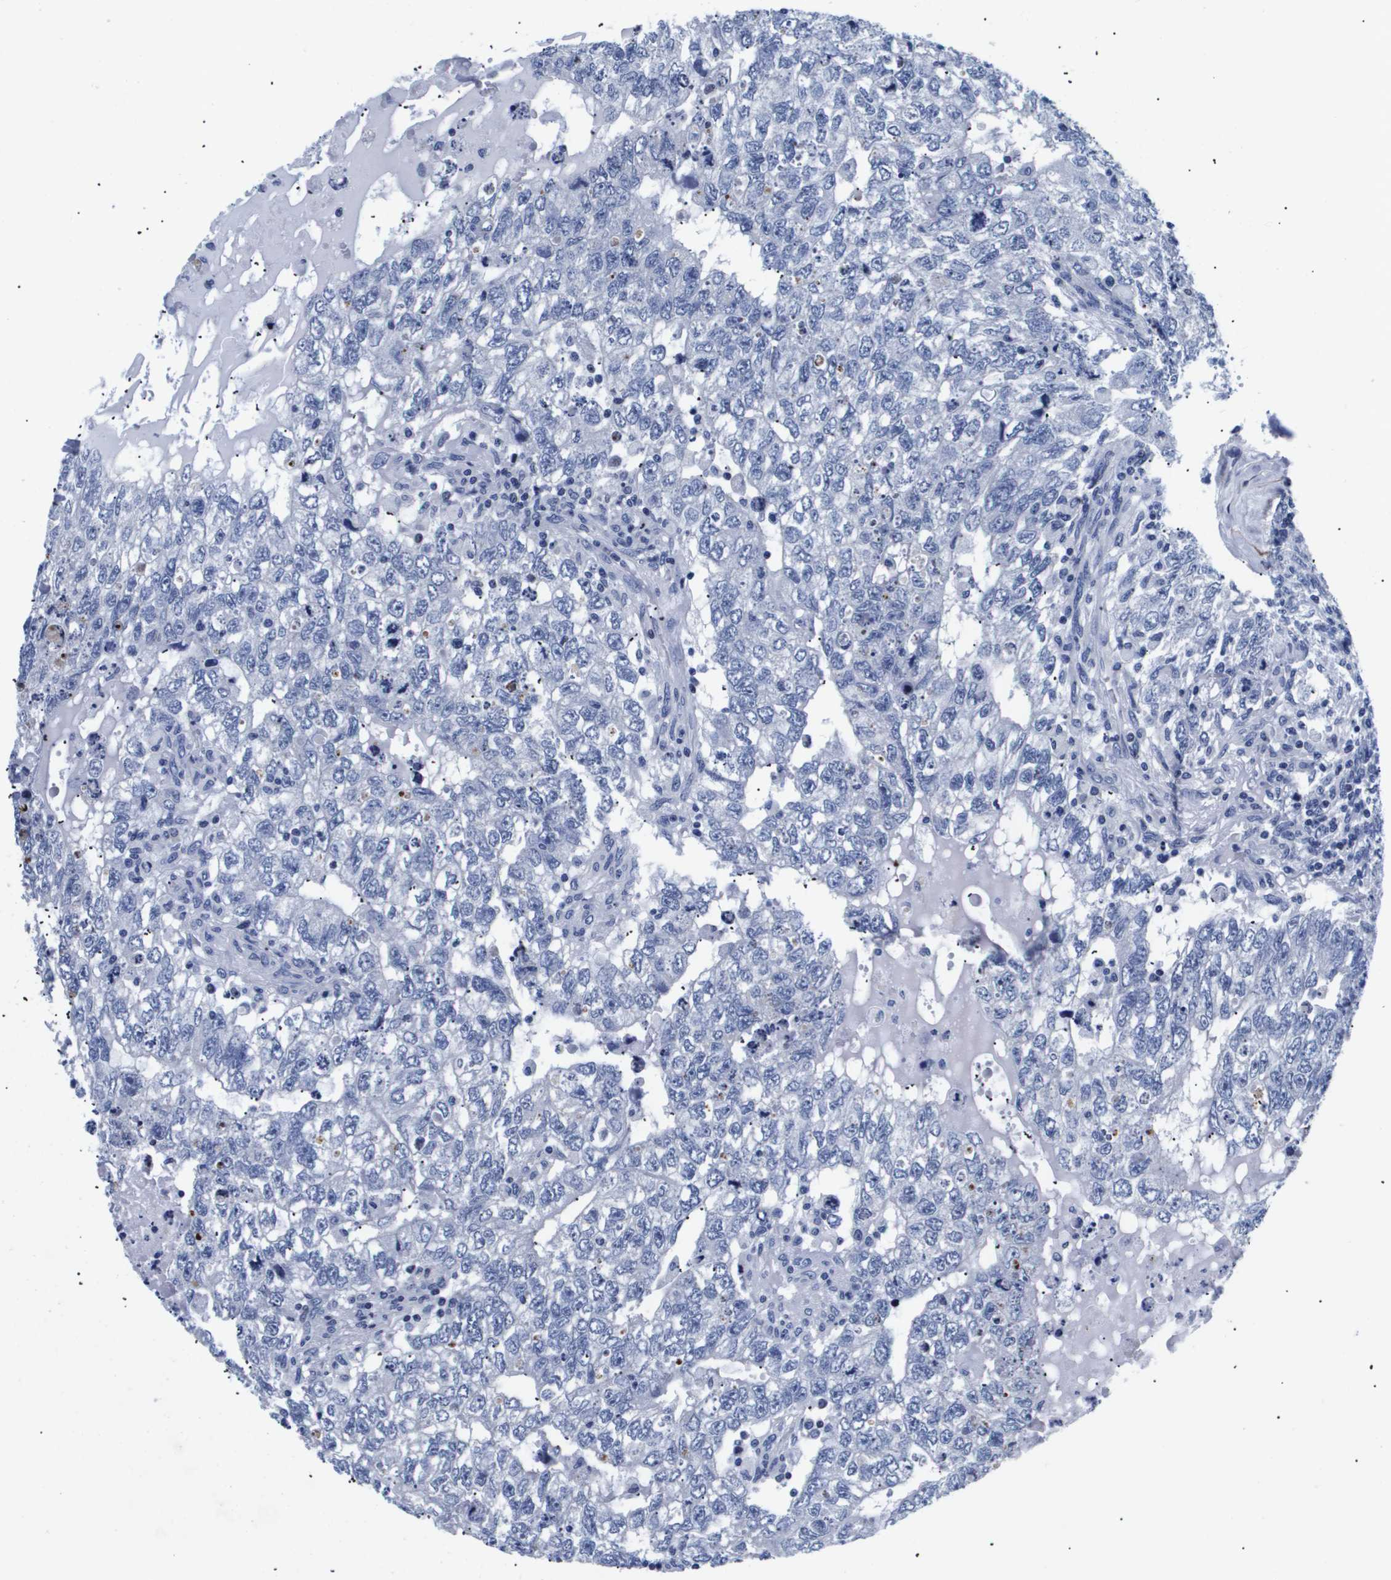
{"staining": {"intensity": "negative", "quantity": "none", "location": "none"}, "tissue": "testis cancer", "cell_type": "Tumor cells", "image_type": "cancer", "snomed": [{"axis": "morphology", "description": "Carcinoma, Embryonal, NOS"}, {"axis": "topography", "description": "Testis"}], "caption": "Tumor cells show no significant protein positivity in testis cancer (embryonal carcinoma).", "gene": "SHD", "patient": {"sex": "male", "age": 36}}